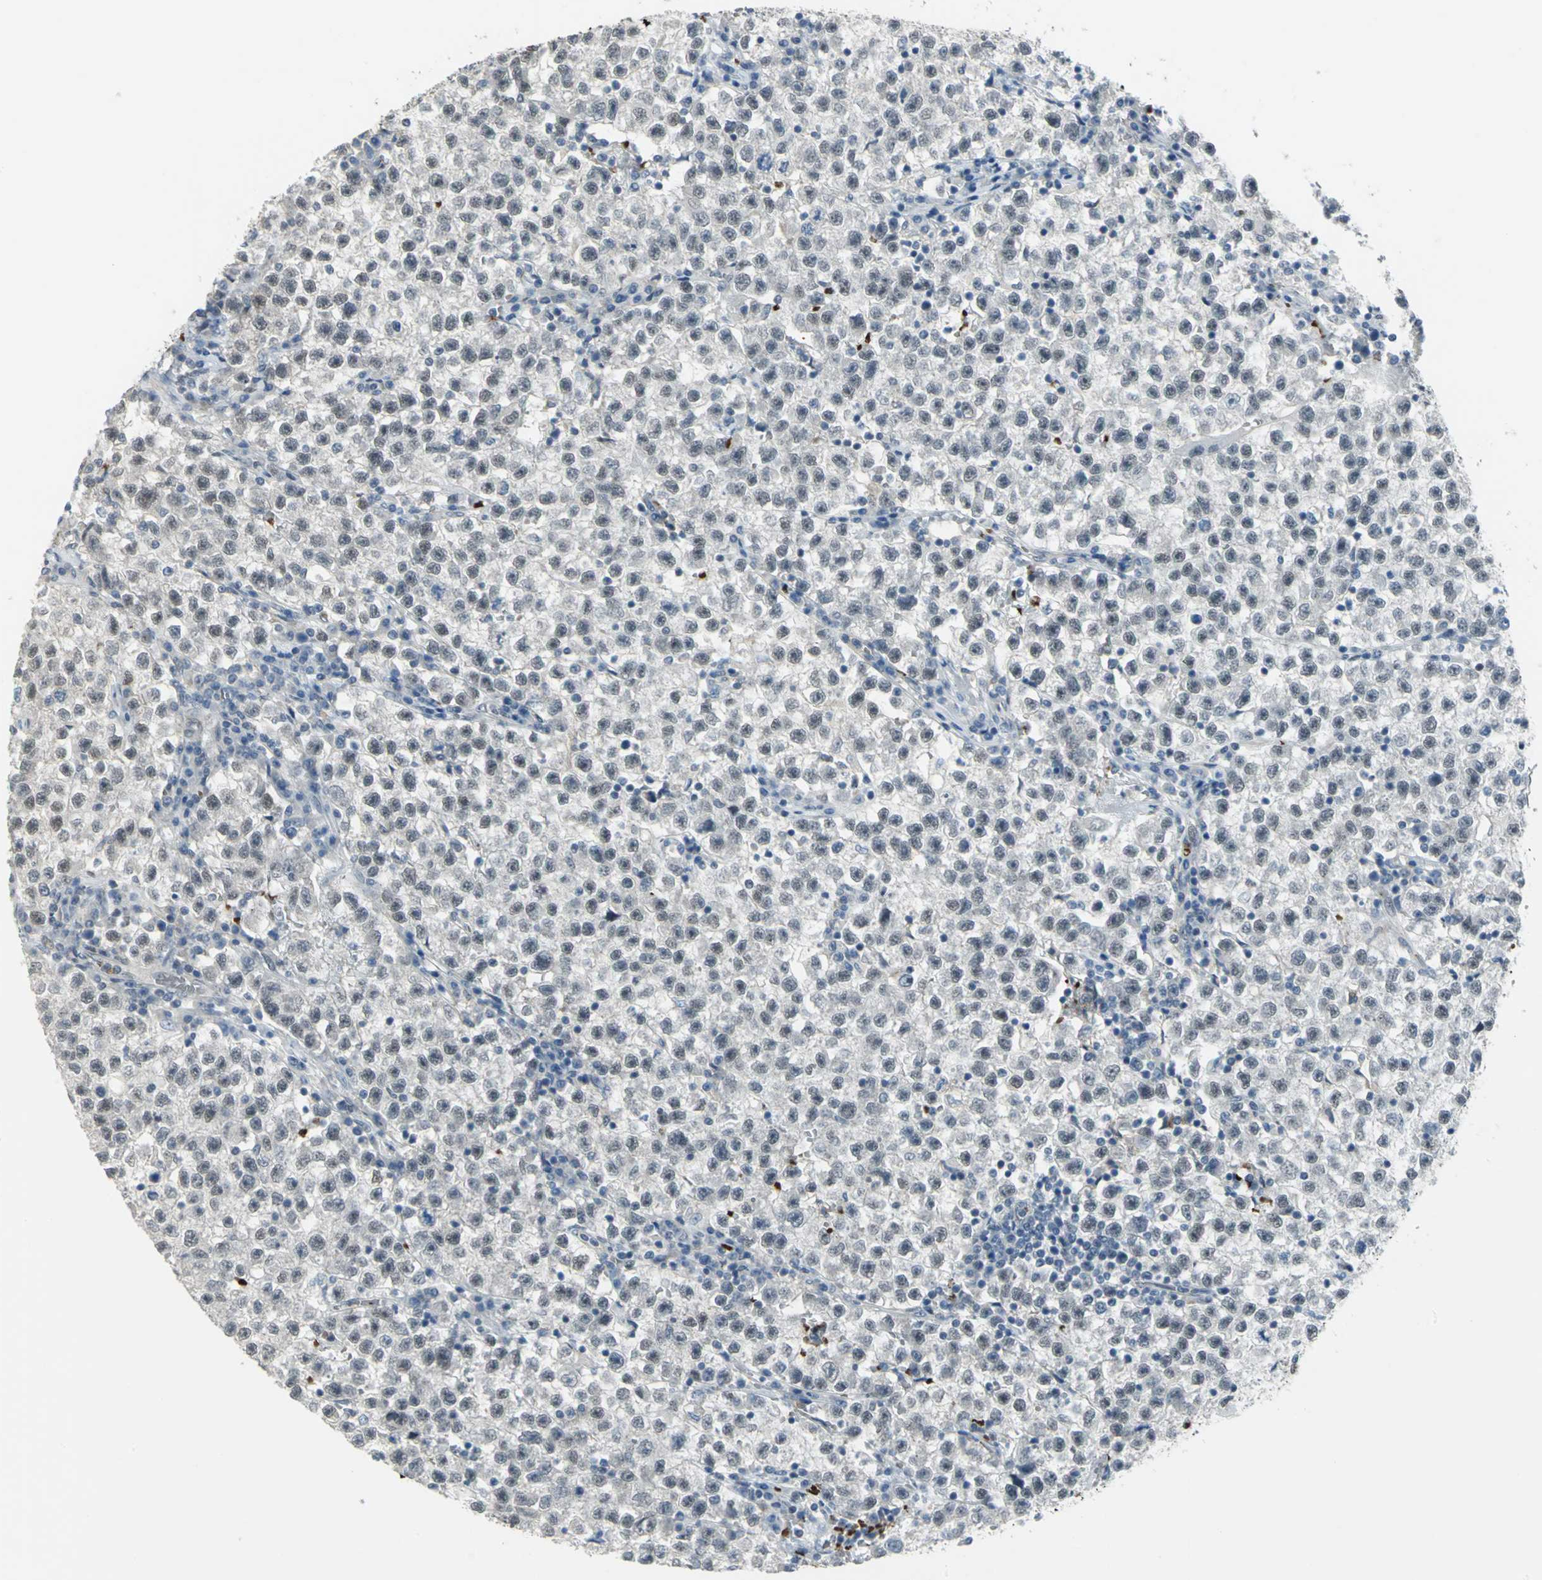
{"staining": {"intensity": "weak", "quantity": ">75%", "location": "nuclear"}, "tissue": "testis cancer", "cell_type": "Tumor cells", "image_type": "cancer", "snomed": [{"axis": "morphology", "description": "Seminoma, NOS"}, {"axis": "topography", "description": "Testis"}], "caption": "Human testis seminoma stained with a protein marker demonstrates weak staining in tumor cells.", "gene": "GLI3", "patient": {"sex": "male", "age": 22}}